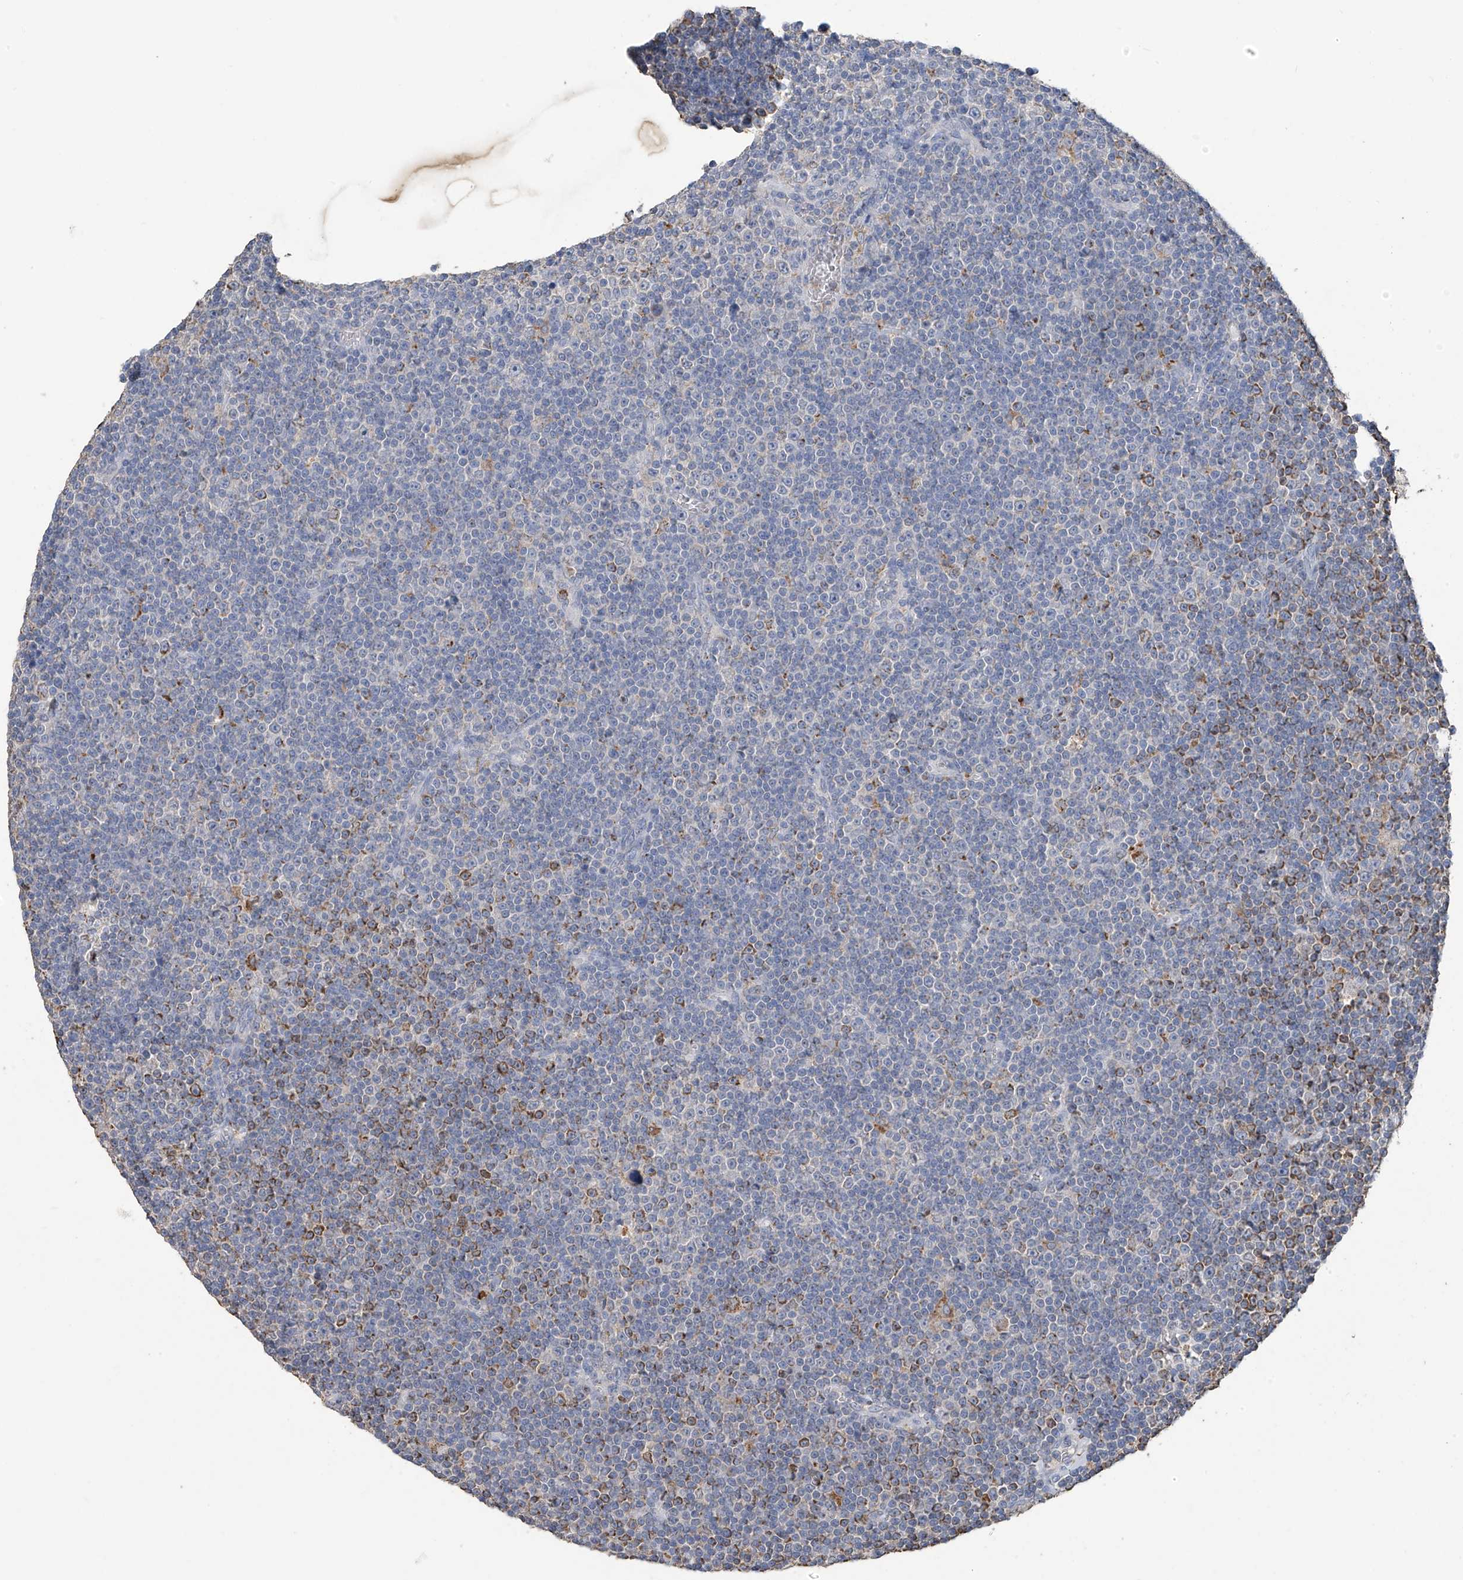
{"staining": {"intensity": "negative", "quantity": "none", "location": "none"}, "tissue": "lymphoma", "cell_type": "Tumor cells", "image_type": "cancer", "snomed": [{"axis": "morphology", "description": "Malignant lymphoma, non-Hodgkin's type, Low grade"}, {"axis": "topography", "description": "Lymph node"}], "caption": "The micrograph exhibits no significant staining in tumor cells of low-grade malignant lymphoma, non-Hodgkin's type. The staining is performed using DAB brown chromogen with nuclei counter-stained in using hematoxylin.", "gene": "OGT", "patient": {"sex": "female", "age": 67}}